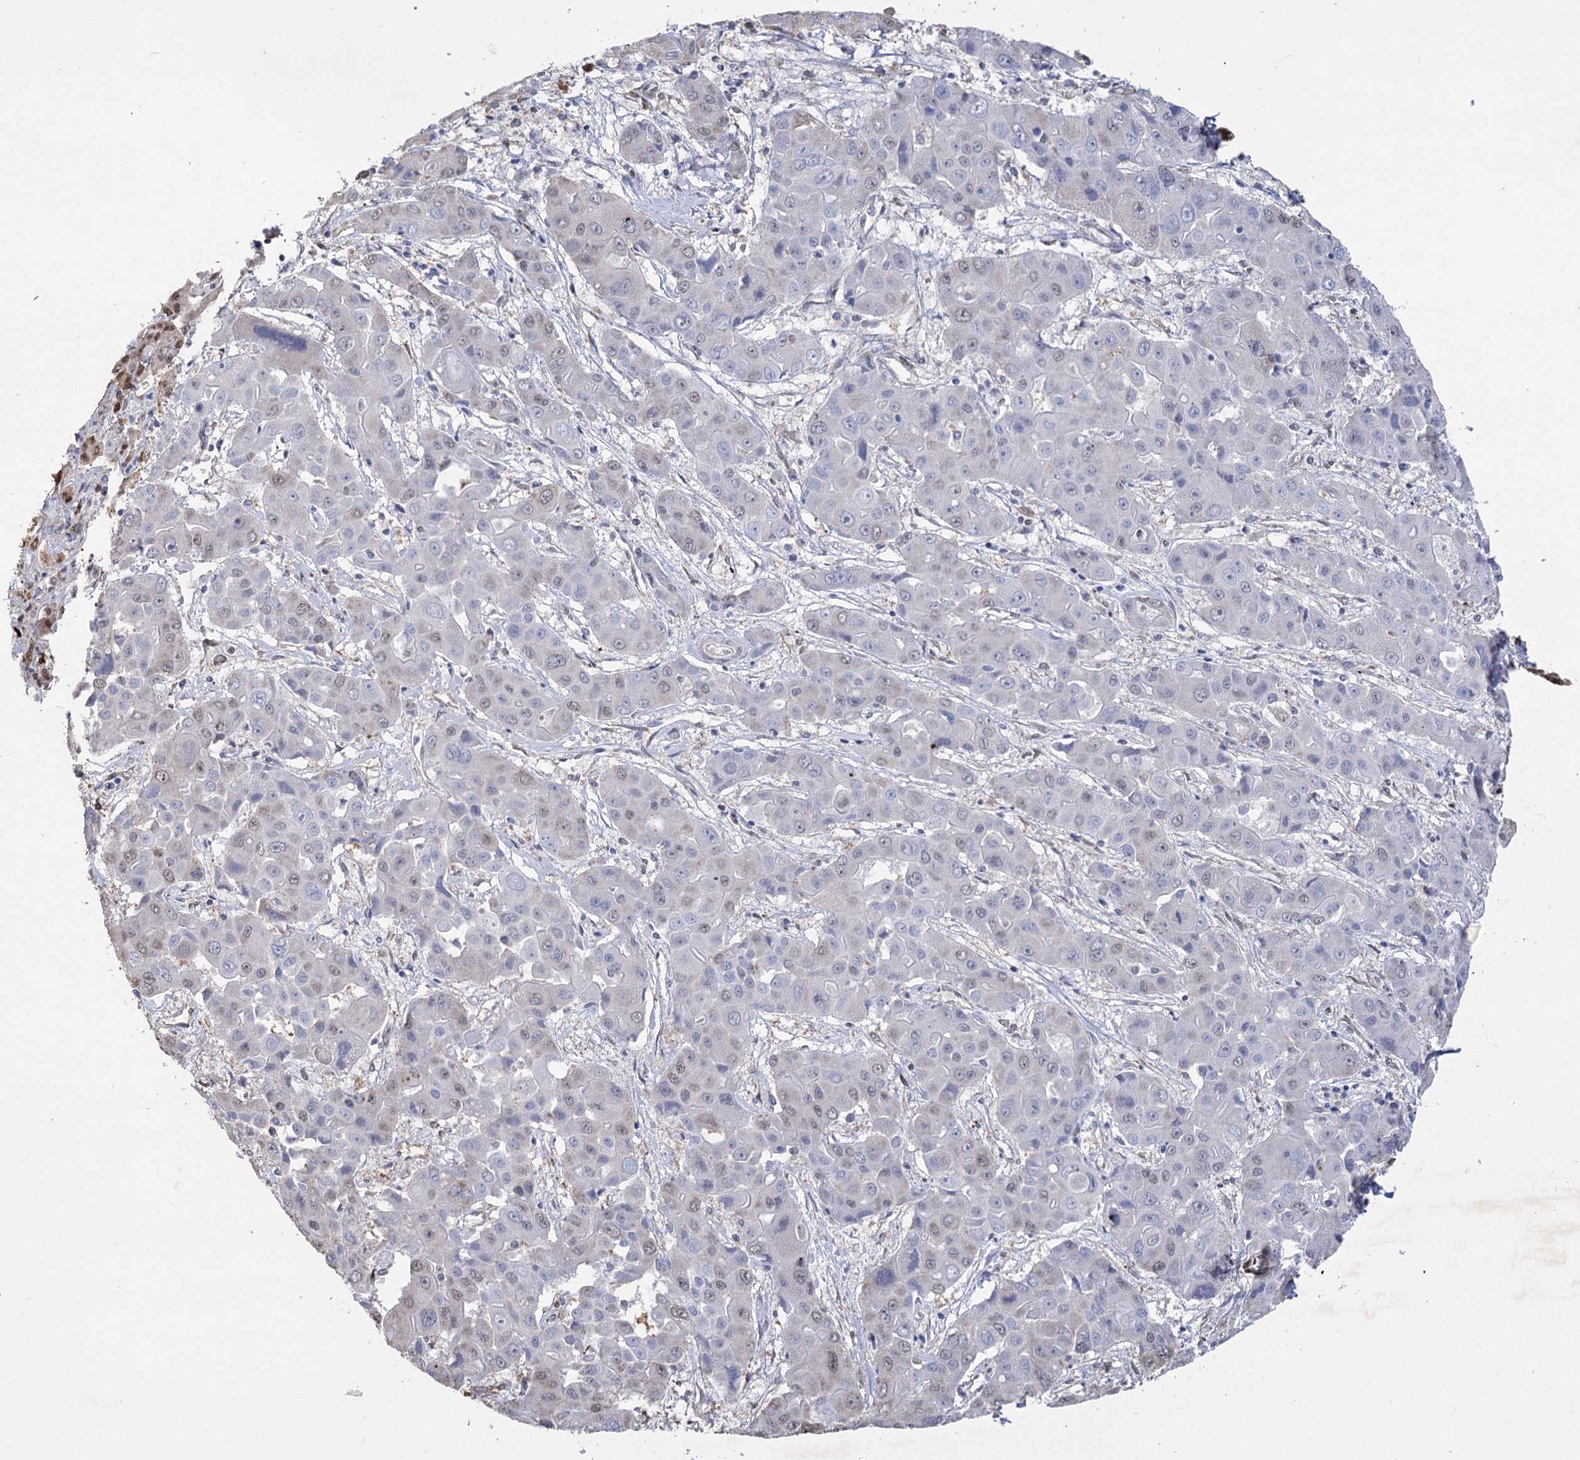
{"staining": {"intensity": "weak", "quantity": "<25%", "location": "nuclear"}, "tissue": "liver cancer", "cell_type": "Tumor cells", "image_type": "cancer", "snomed": [{"axis": "morphology", "description": "Cholangiocarcinoma"}, {"axis": "topography", "description": "Liver"}], "caption": "Cholangiocarcinoma (liver) was stained to show a protein in brown. There is no significant positivity in tumor cells. Brightfield microscopy of immunohistochemistry (IHC) stained with DAB (3,3'-diaminobenzidine) (brown) and hematoxylin (blue), captured at high magnification.", "gene": "NFU1", "patient": {"sex": "male", "age": 67}}